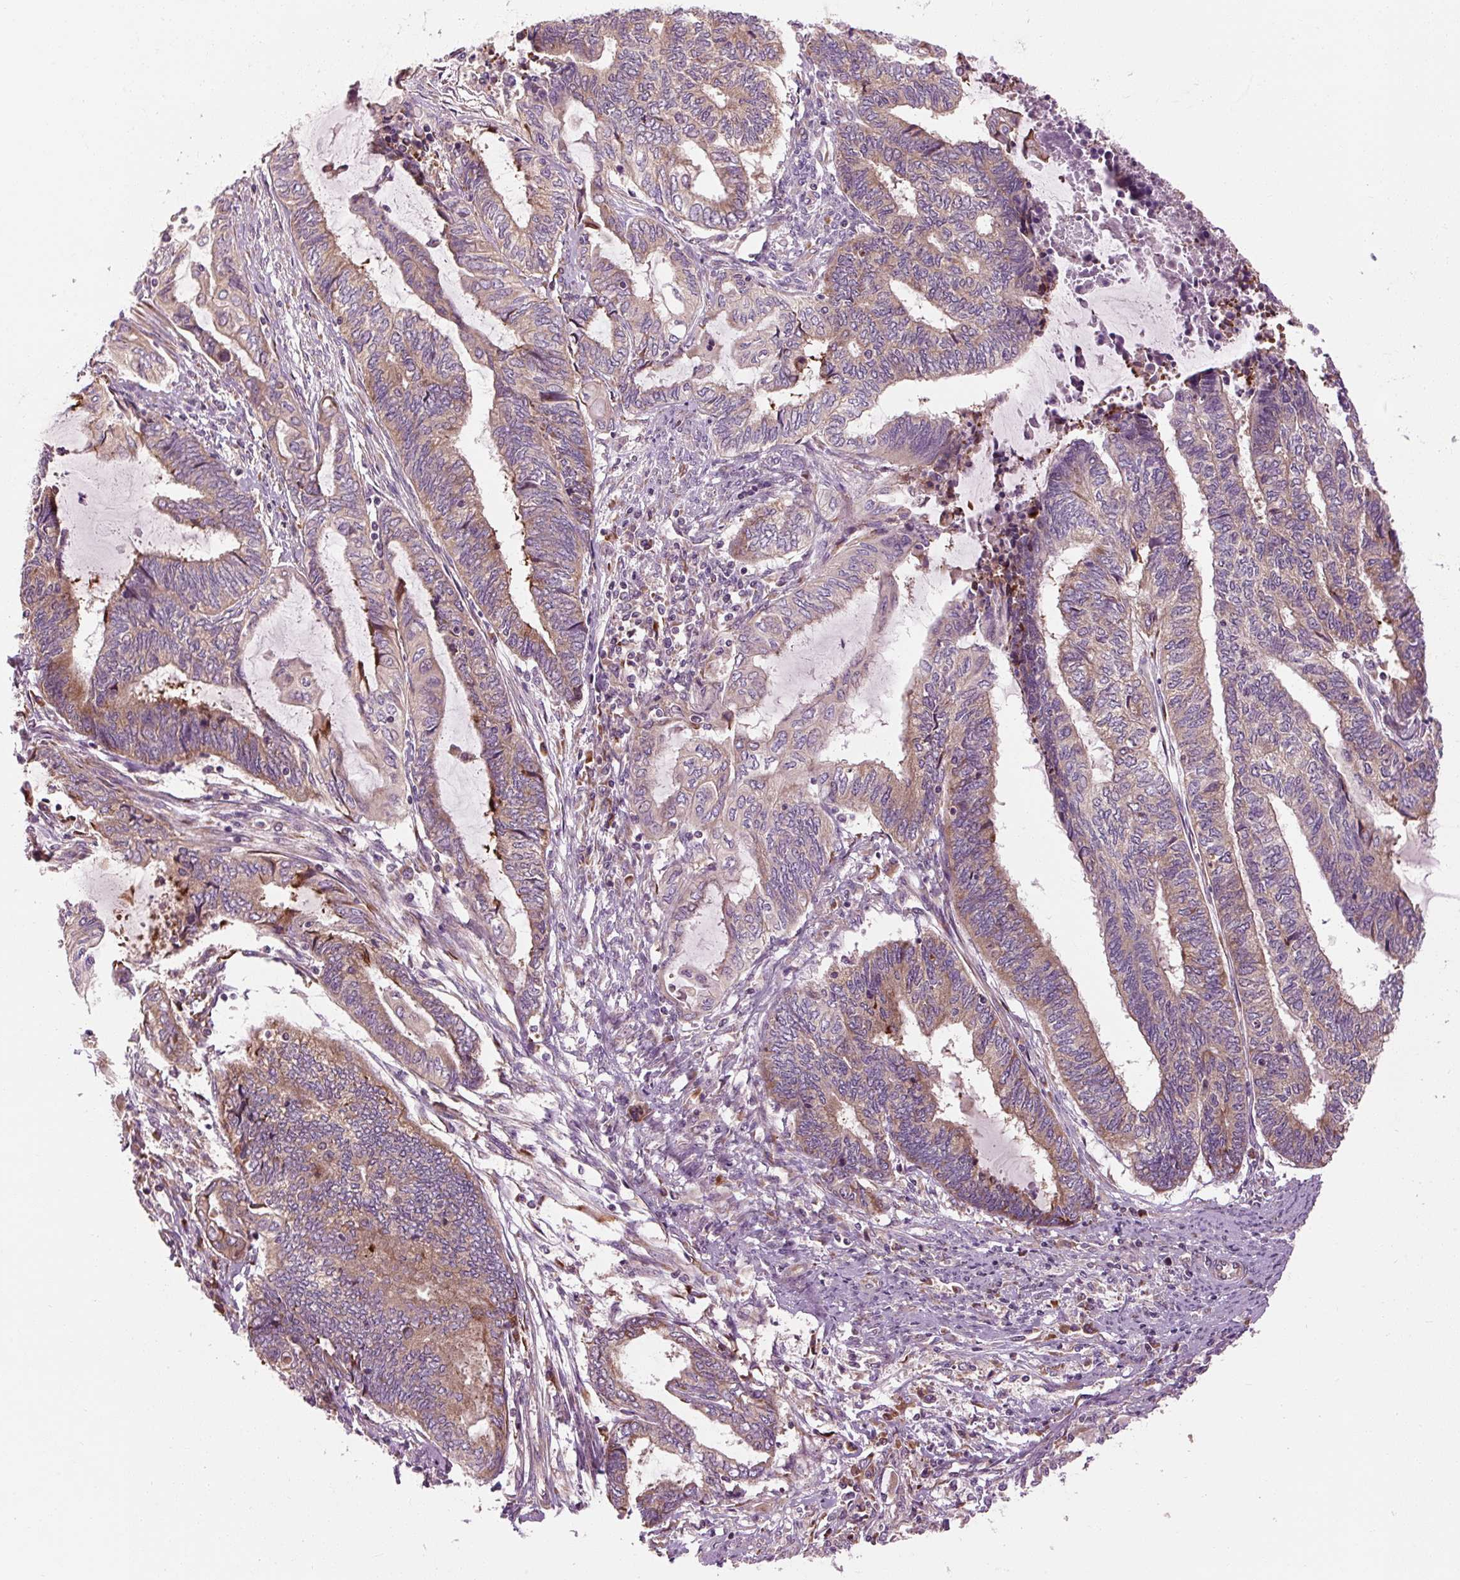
{"staining": {"intensity": "moderate", "quantity": "25%-75%", "location": "cytoplasmic/membranous"}, "tissue": "endometrial cancer", "cell_type": "Tumor cells", "image_type": "cancer", "snomed": [{"axis": "morphology", "description": "Adenocarcinoma, NOS"}, {"axis": "topography", "description": "Uterus"}, {"axis": "topography", "description": "Endometrium"}], "caption": "Immunohistochemistry (IHC) histopathology image of neoplastic tissue: human endometrial adenocarcinoma stained using immunohistochemistry shows medium levels of moderate protein expression localized specifically in the cytoplasmic/membranous of tumor cells, appearing as a cytoplasmic/membranous brown color.", "gene": "PRSS48", "patient": {"sex": "female", "age": 70}}